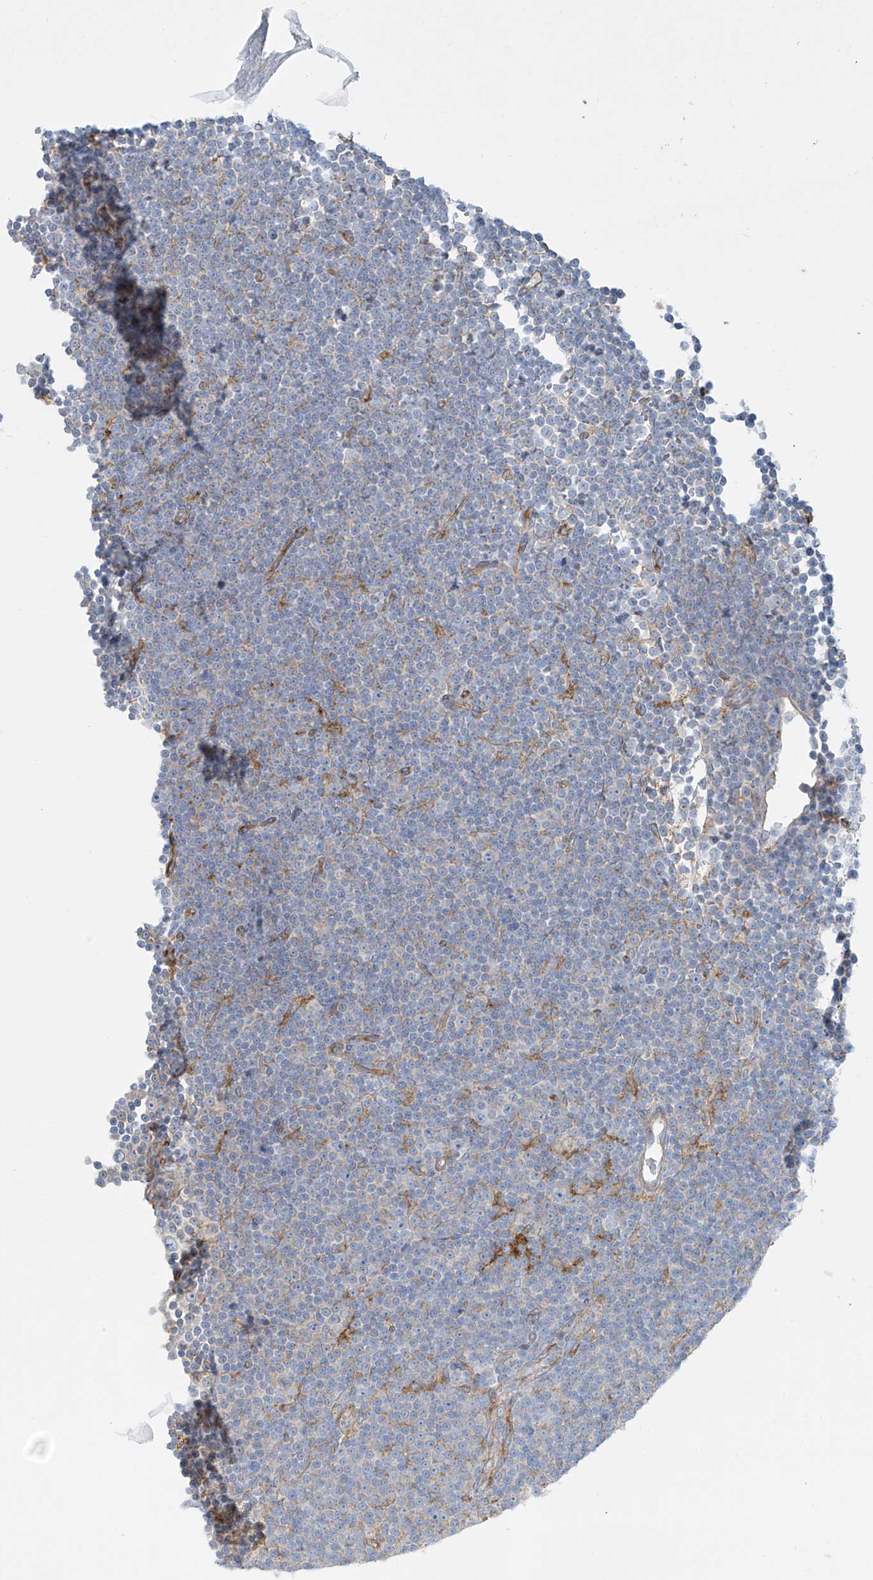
{"staining": {"intensity": "negative", "quantity": "none", "location": "none"}, "tissue": "lymphoma", "cell_type": "Tumor cells", "image_type": "cancer", "snomed": [{"axis": "morphology", "description": "Malignant lymphoma, non-Hodgkin's type, Low grade"}, {"axis": "topography", "description": "Lymph node"}], "caption": "A high-resolution image shows immunohistochemistry staining of lymphoma, which shows no significant expression in tumor cells.", "gene": "VAMP5", "patient": {"sex": "female", "age": 67}}